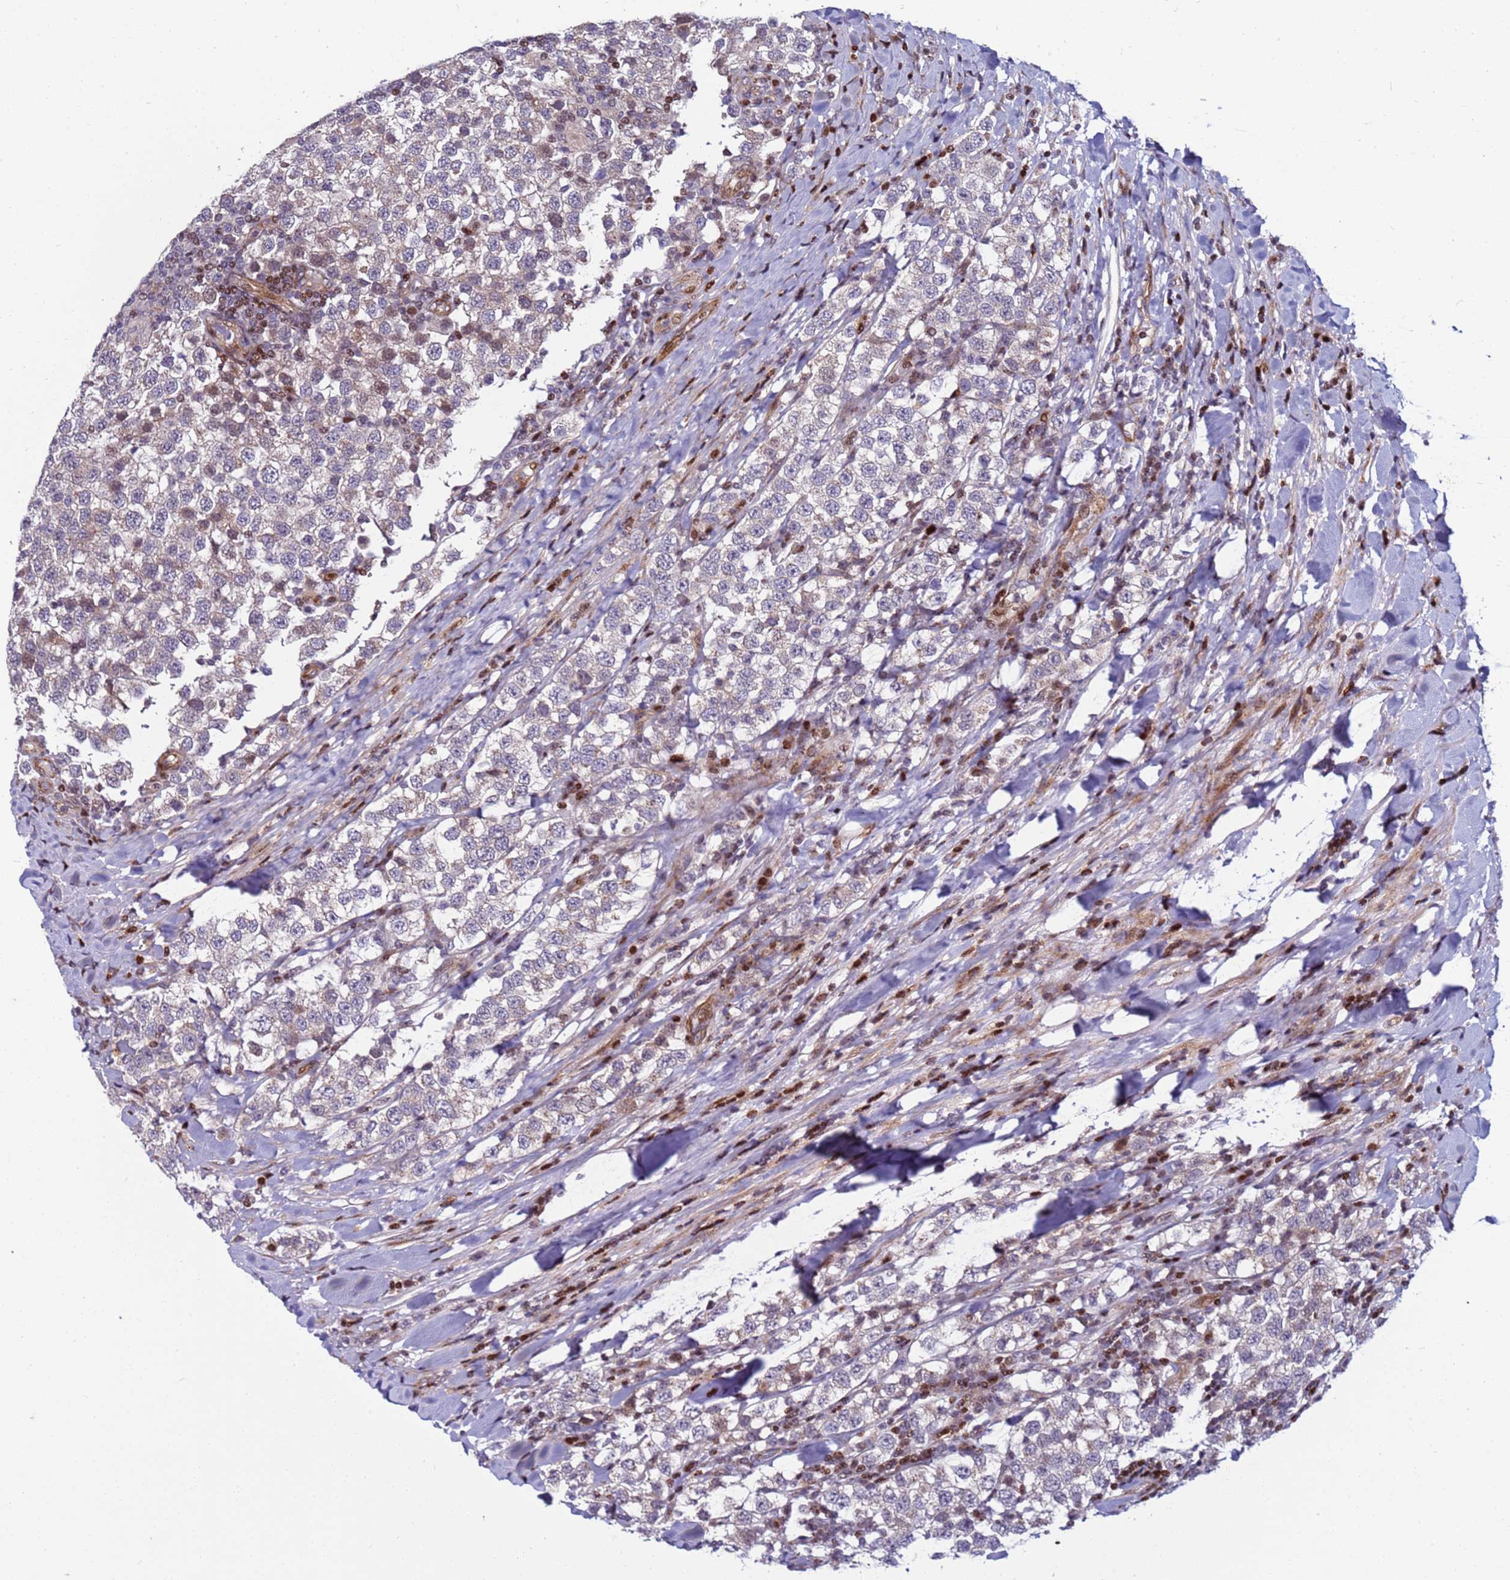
{"staining": {"intensity": "negative", "quantity": "none", "location": "none"}, "tissue": "testis cancer", "cell_type": "Tumor cells", "image_type": "cancer", "snomed": [{"axis": "morphology", "description": "Seminoma, NOS"}, {"axis": "topography", "description": "Testis"}], "caption": "IHC of human testis cancer exhibits no staining in tumor cells.", "gene": "WBP11", "patient": {"sex": "male", "age": 34}}